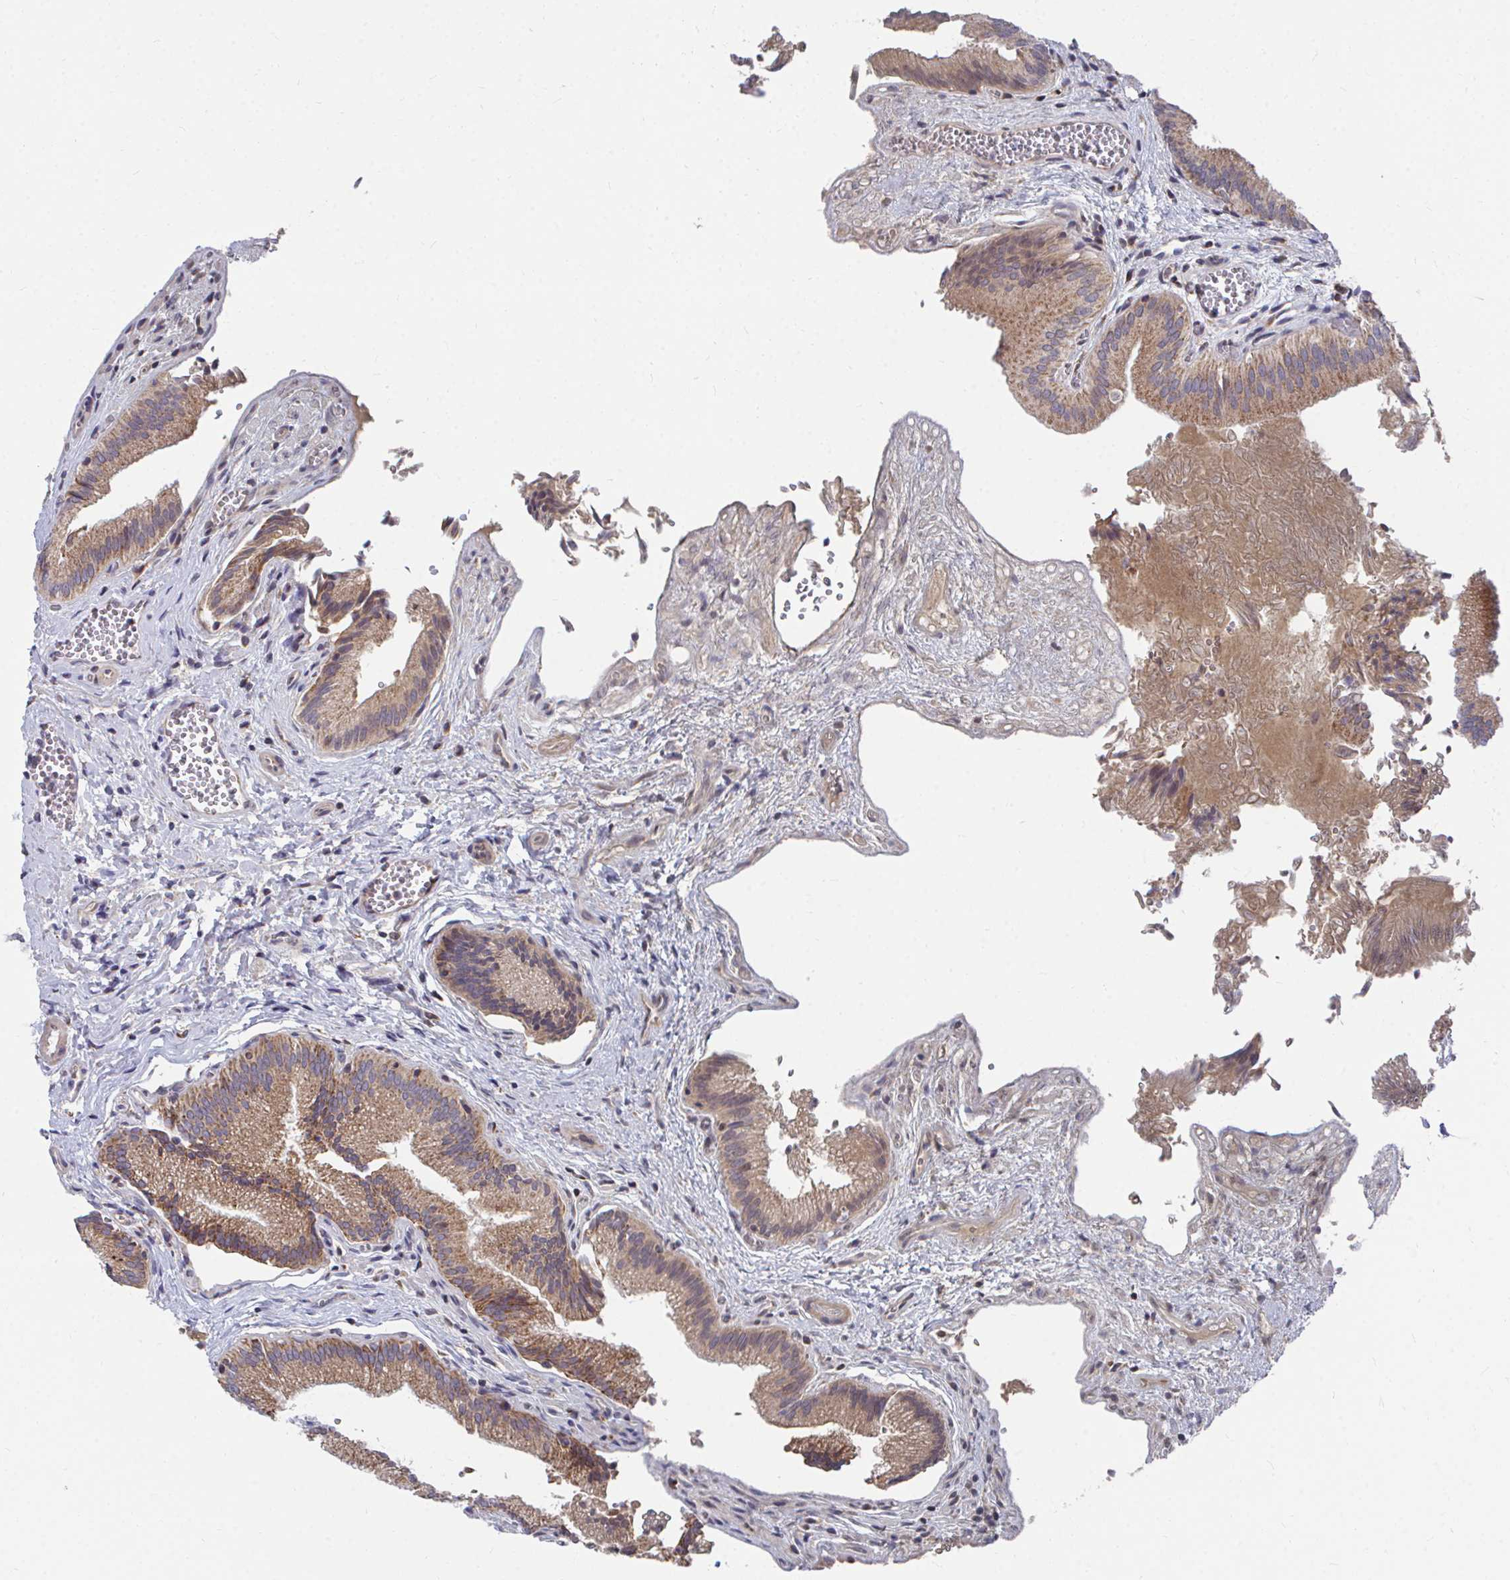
{"staining": {"intensity": "moderate", "quantity": ">75%", "location": "cytoplasmic/membranous"}, "tissue": "gallbladder", "cell_type": "Glandular cells", "image_type": "normal", "snomed": [{"axis": "morphology", "description": "Normal tissue, NOS"}, {"axis": "topography", "description": "Gallbladder"}], "caption": "About >75% of glandular cells in unremarkable human gallbladder exhibit moderate cytoplasmic/membranous protein staining as visualized by brown immunohistochemical staining.", "gene": "PEX3", "patient": {"sex": "male", "age": 17}}